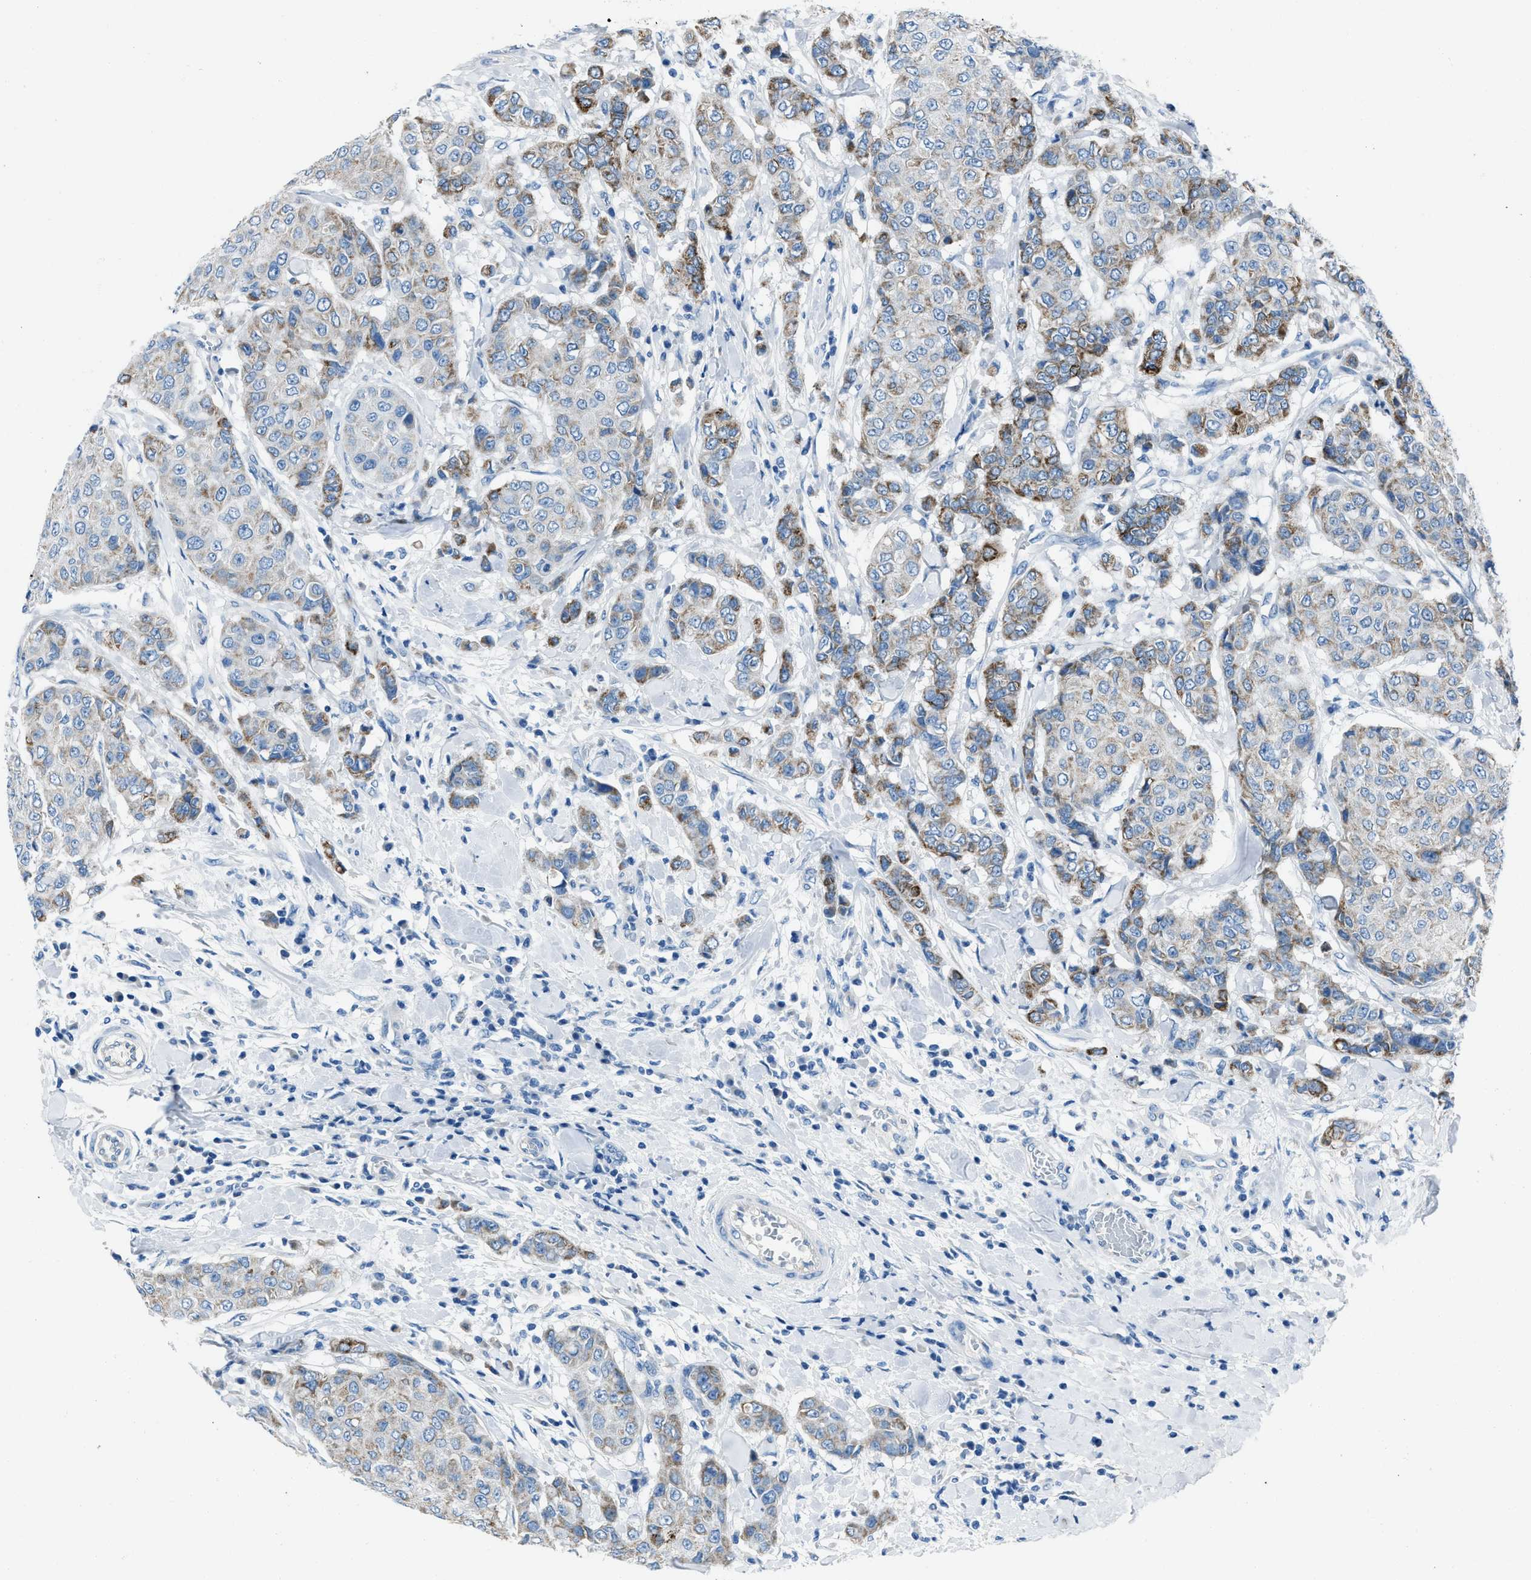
{"staining": {"intensity": "moderate", "quantity": "<25%", "location": "cytoplasmic/membranous"}, "tissue": "breast cancer", "cell_type": "Tumor cells", "image_type": "cancer", "snomed": [{"axis": "morphology", "description": "Duct carcinoma"}, {"axis": "topography", "description": "Breast"}], "caption": "Immunohistochemical staining of human breast cancer exhibits low levels of moderate cytoplasmic/membranous expression in approximately <25% of tumor cells. Immunohistochemistry stains the protein in brown and the nuclei are stained blue.", "gene": "AMACR", "patient": {"sex": "female", "age": 27}}